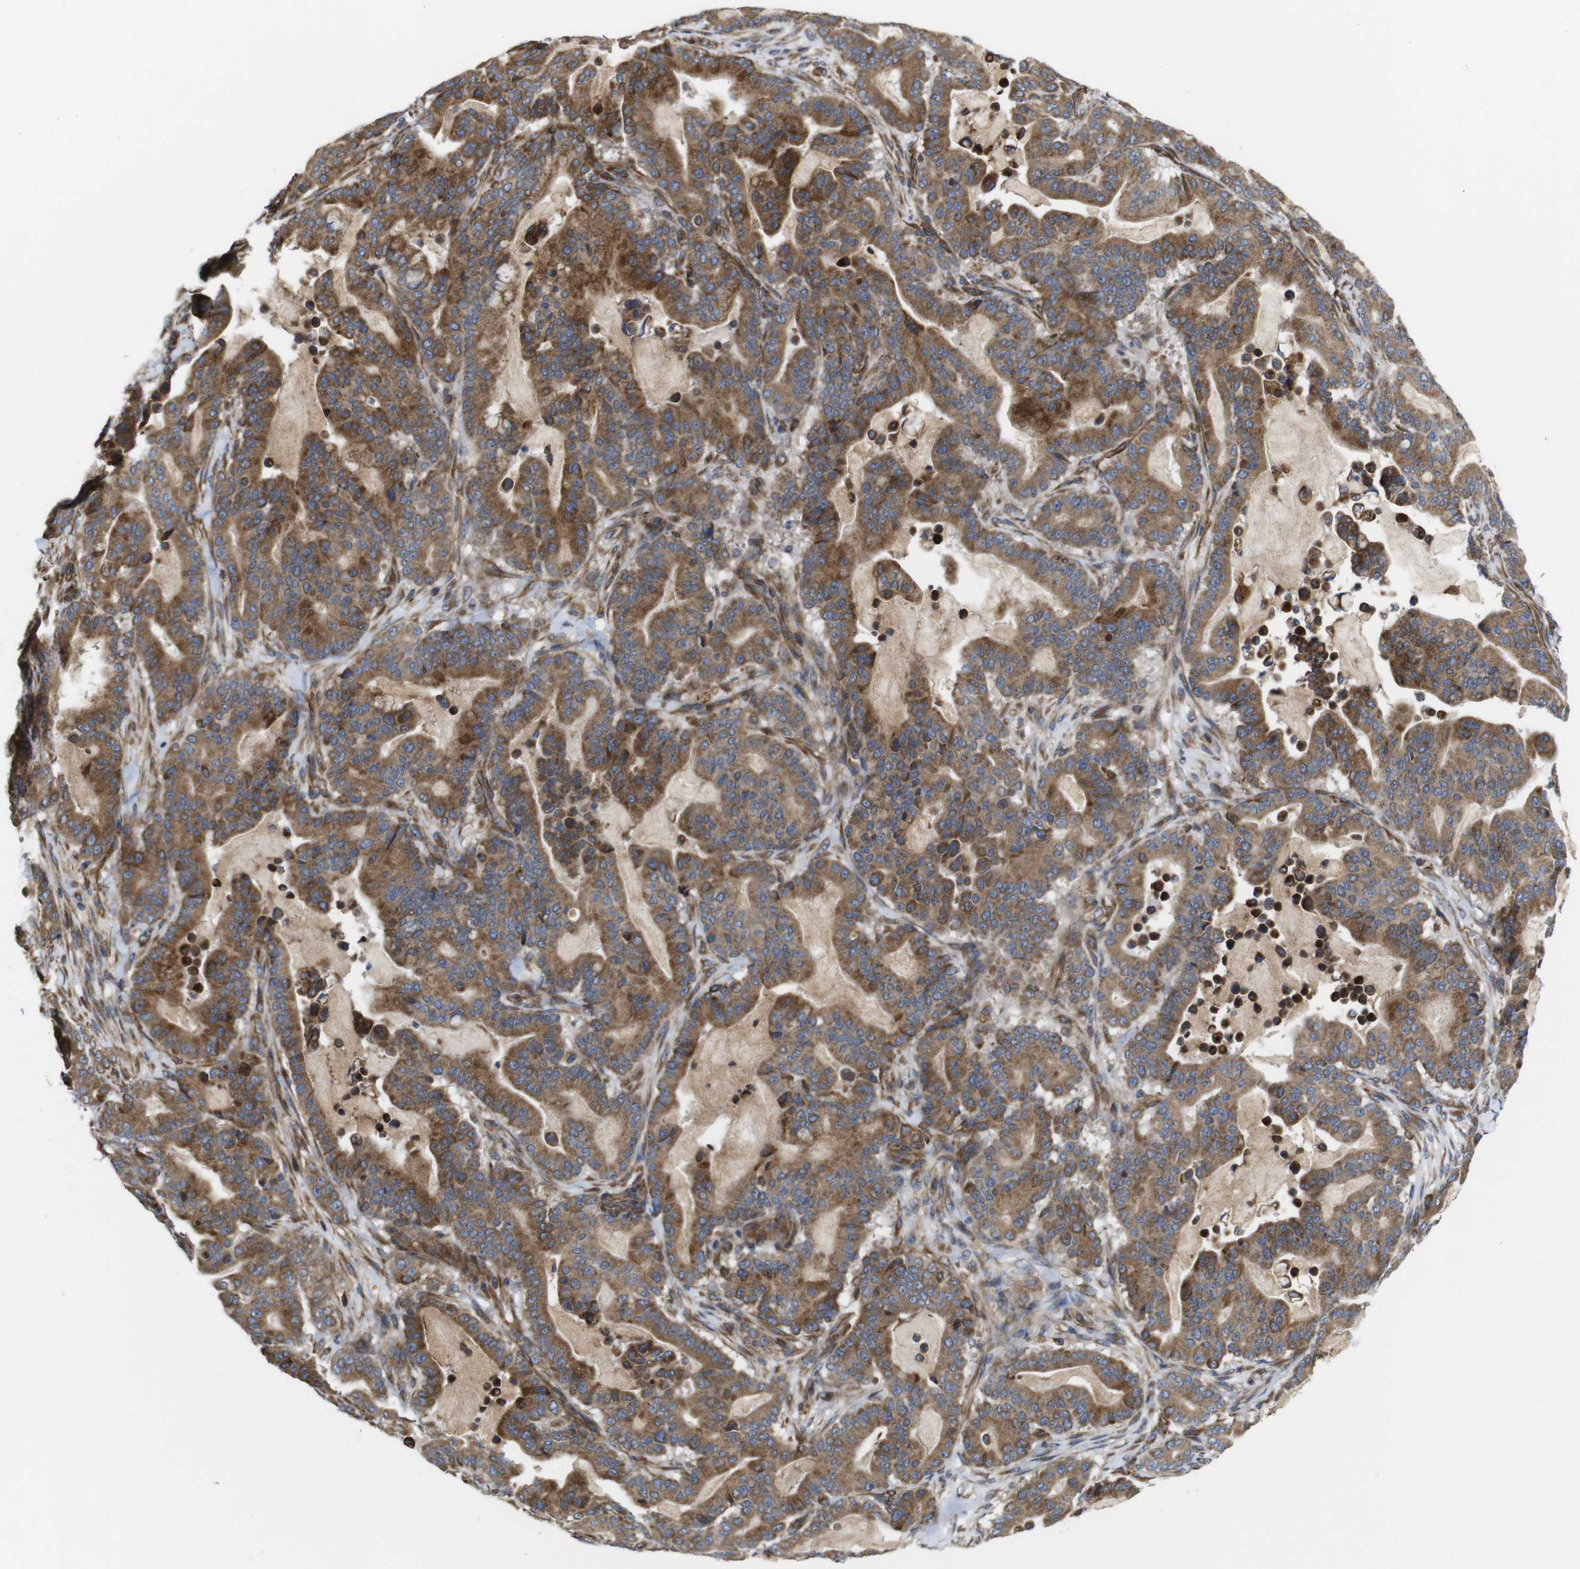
{"staining": {"intensity": "moderate", "quantity": ">75%", "location": "cytoplasmic/membranous"}, "tissue": "pancreatic cancer", "cell_type": "Tumor cells", "image_type": "cancer", "snomed": [{"axis": "morphology", "description": "Adenocarcinoma, NOS"}, {"axis": "topography", "description": "Pancreas"}], "caption": "The image displays immunohistochemical staining of pancreatic cancer. There is moderate cytoplasmic/membranous positivity is seen in about >75% of tumor cells. (DAB (3,3'-diaminobenzidine) IHC with brightfield microscopy, high magnification).", "gene": "POMK", "patient": {"sex": "male", "age": 63}}